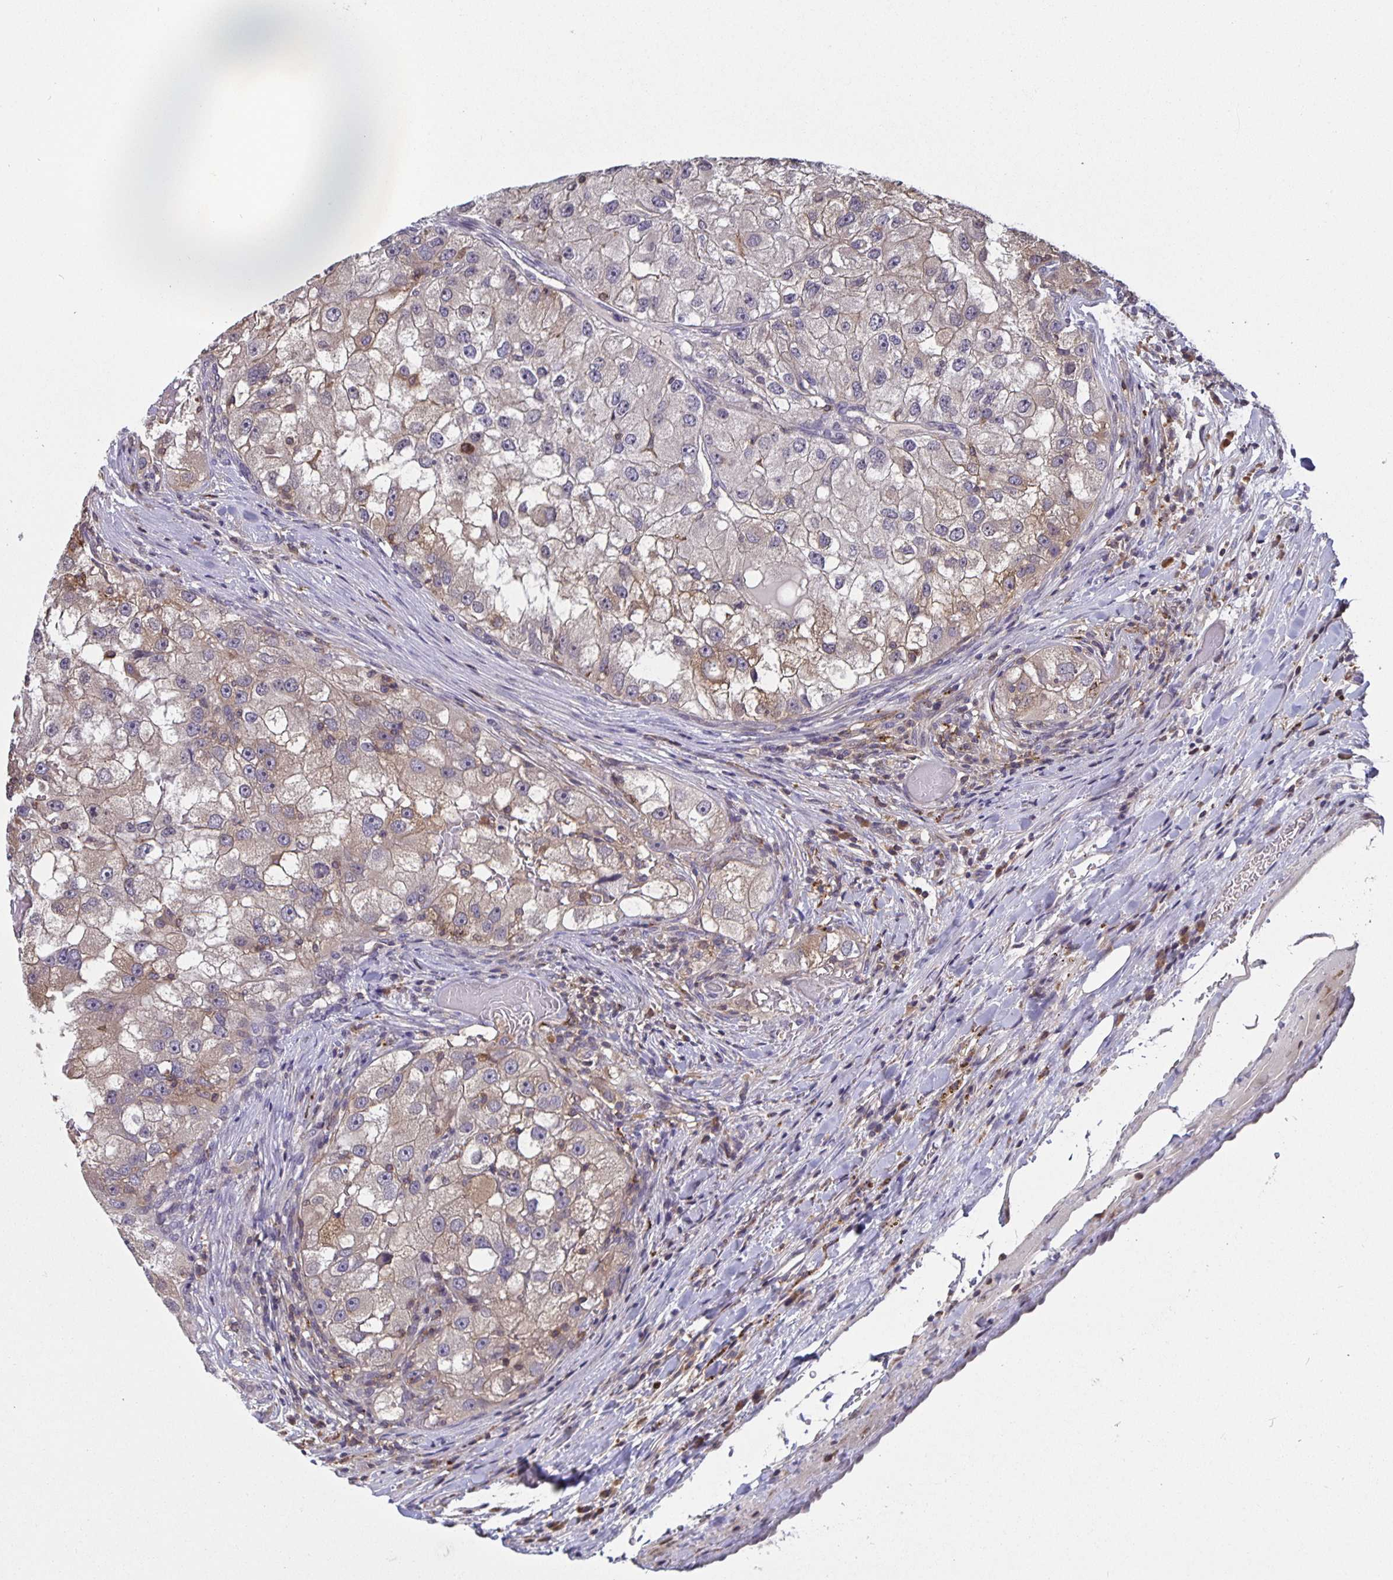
{"staining": {"intensity": "weak", "quantity": "<25%", "location": "cytoplasmic/membranous"}, "tissue": "renal cancer", "cell_type": "Tumor cells", "image_type": "cancer", "snomed": [{"axis": "morphology", "description": "Adenocarcinoma, NOS"}, {"axis": "topography", "description": "Kidney"}], "caption": "Immunohistochemistry (IHC) image of adenocarcinoma (renal) stained for a protein (brown), which reveals no expression in tumor cells.", "gene": "FEM1C", "patient": {"sex": "male", "age": 63}}